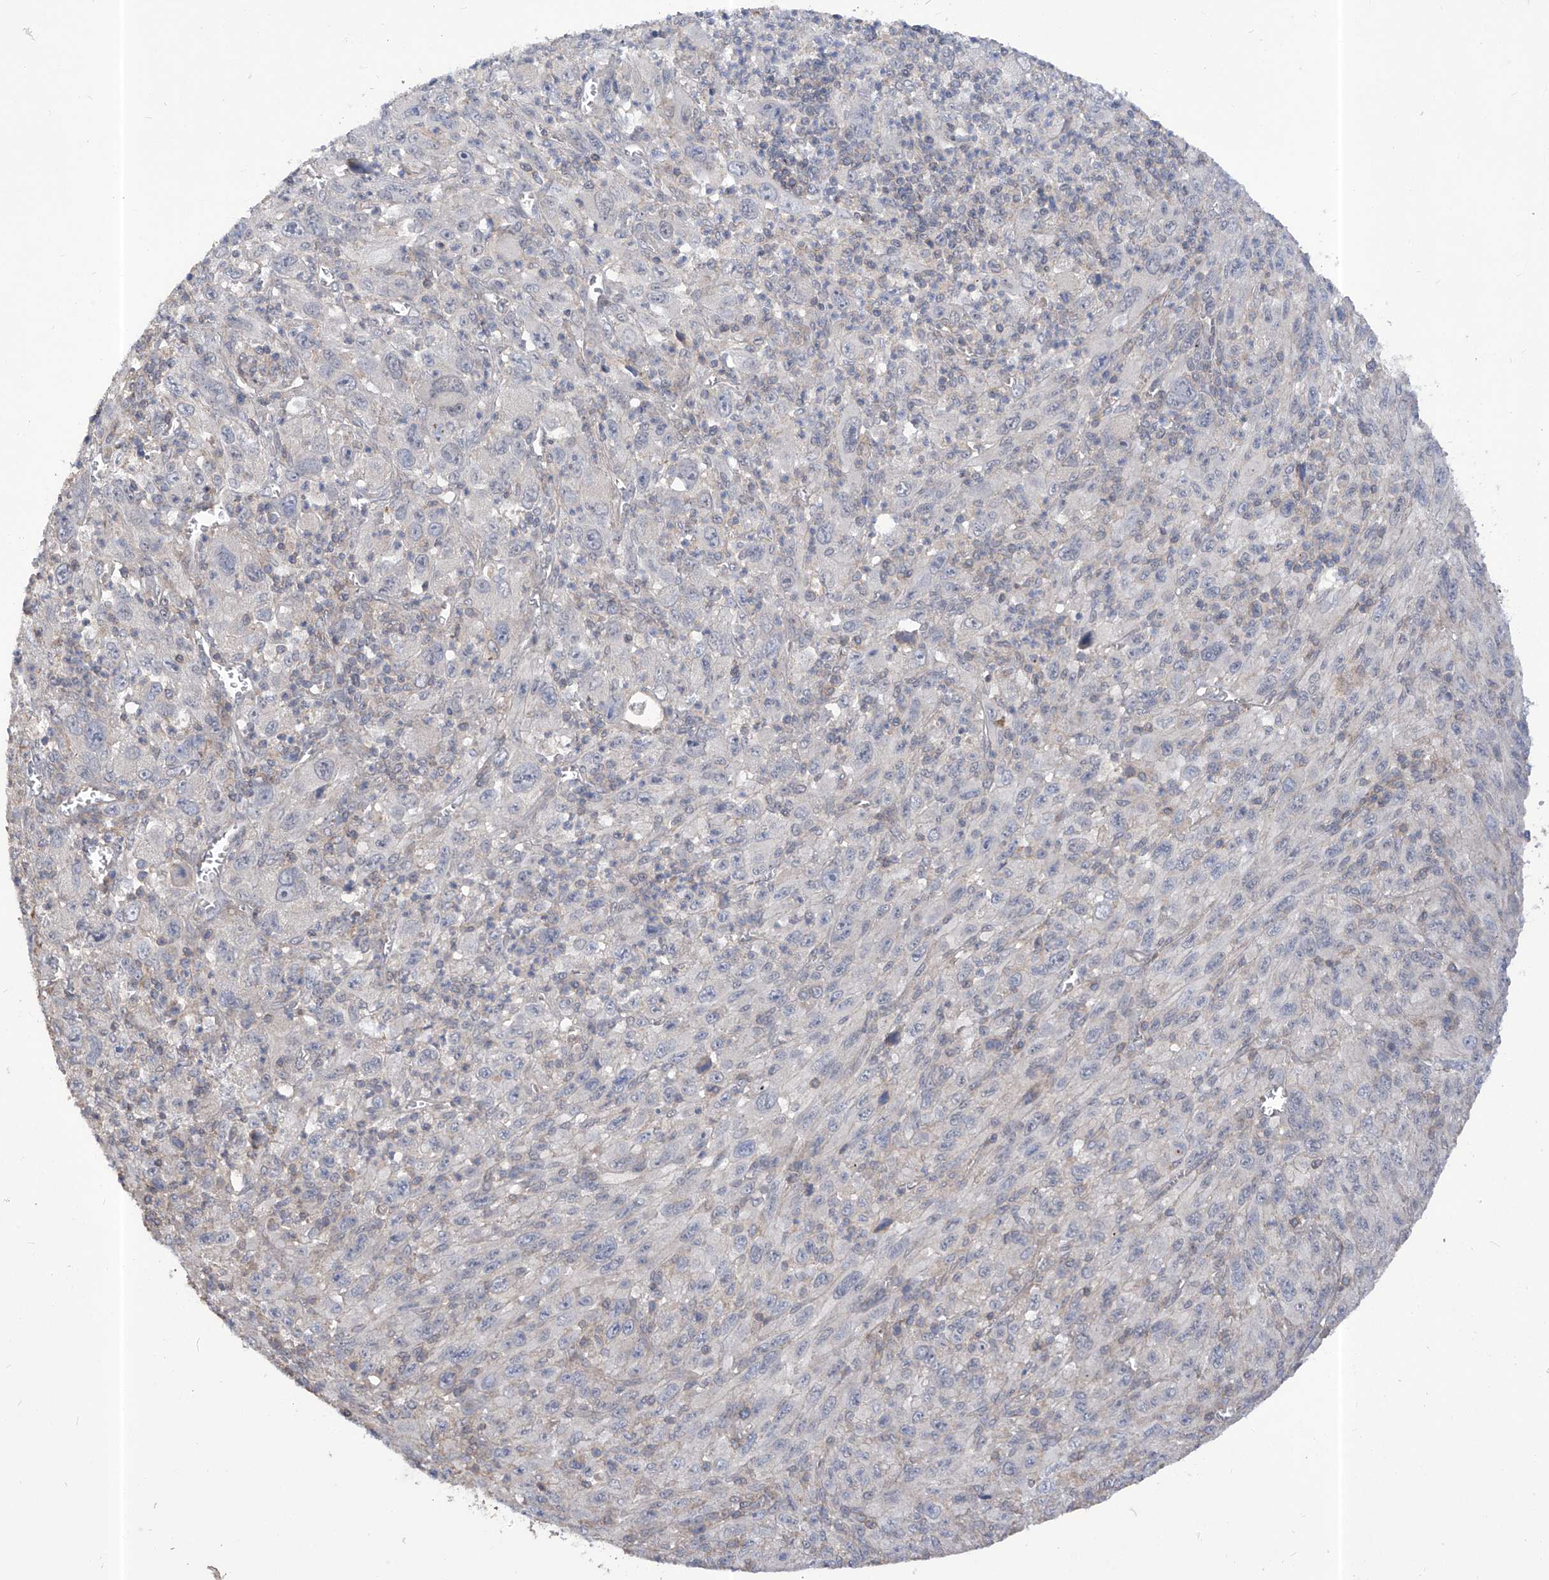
{"staining": {"intensity": "negative", "quantity": "none", "location": "none"}, "tissue": "melanoma", "cell_type": "Tumor cells", "image_type": "cancer", "snomed": [{"axis": "morphology", "description": "Malignant melanoma, Metastatic site"}, {"axis": "topography", "description": "Skin"}], "caption": "Protein analysis of malignant melanoma (metastatic site) reveals no significant staining in tumor cells. (DAB (3,3'-diaminobenzidine) IHC with hematoxylin counter stain).", "gene": "KIFC2", "patient": {"sex": "female", "age": 56}}